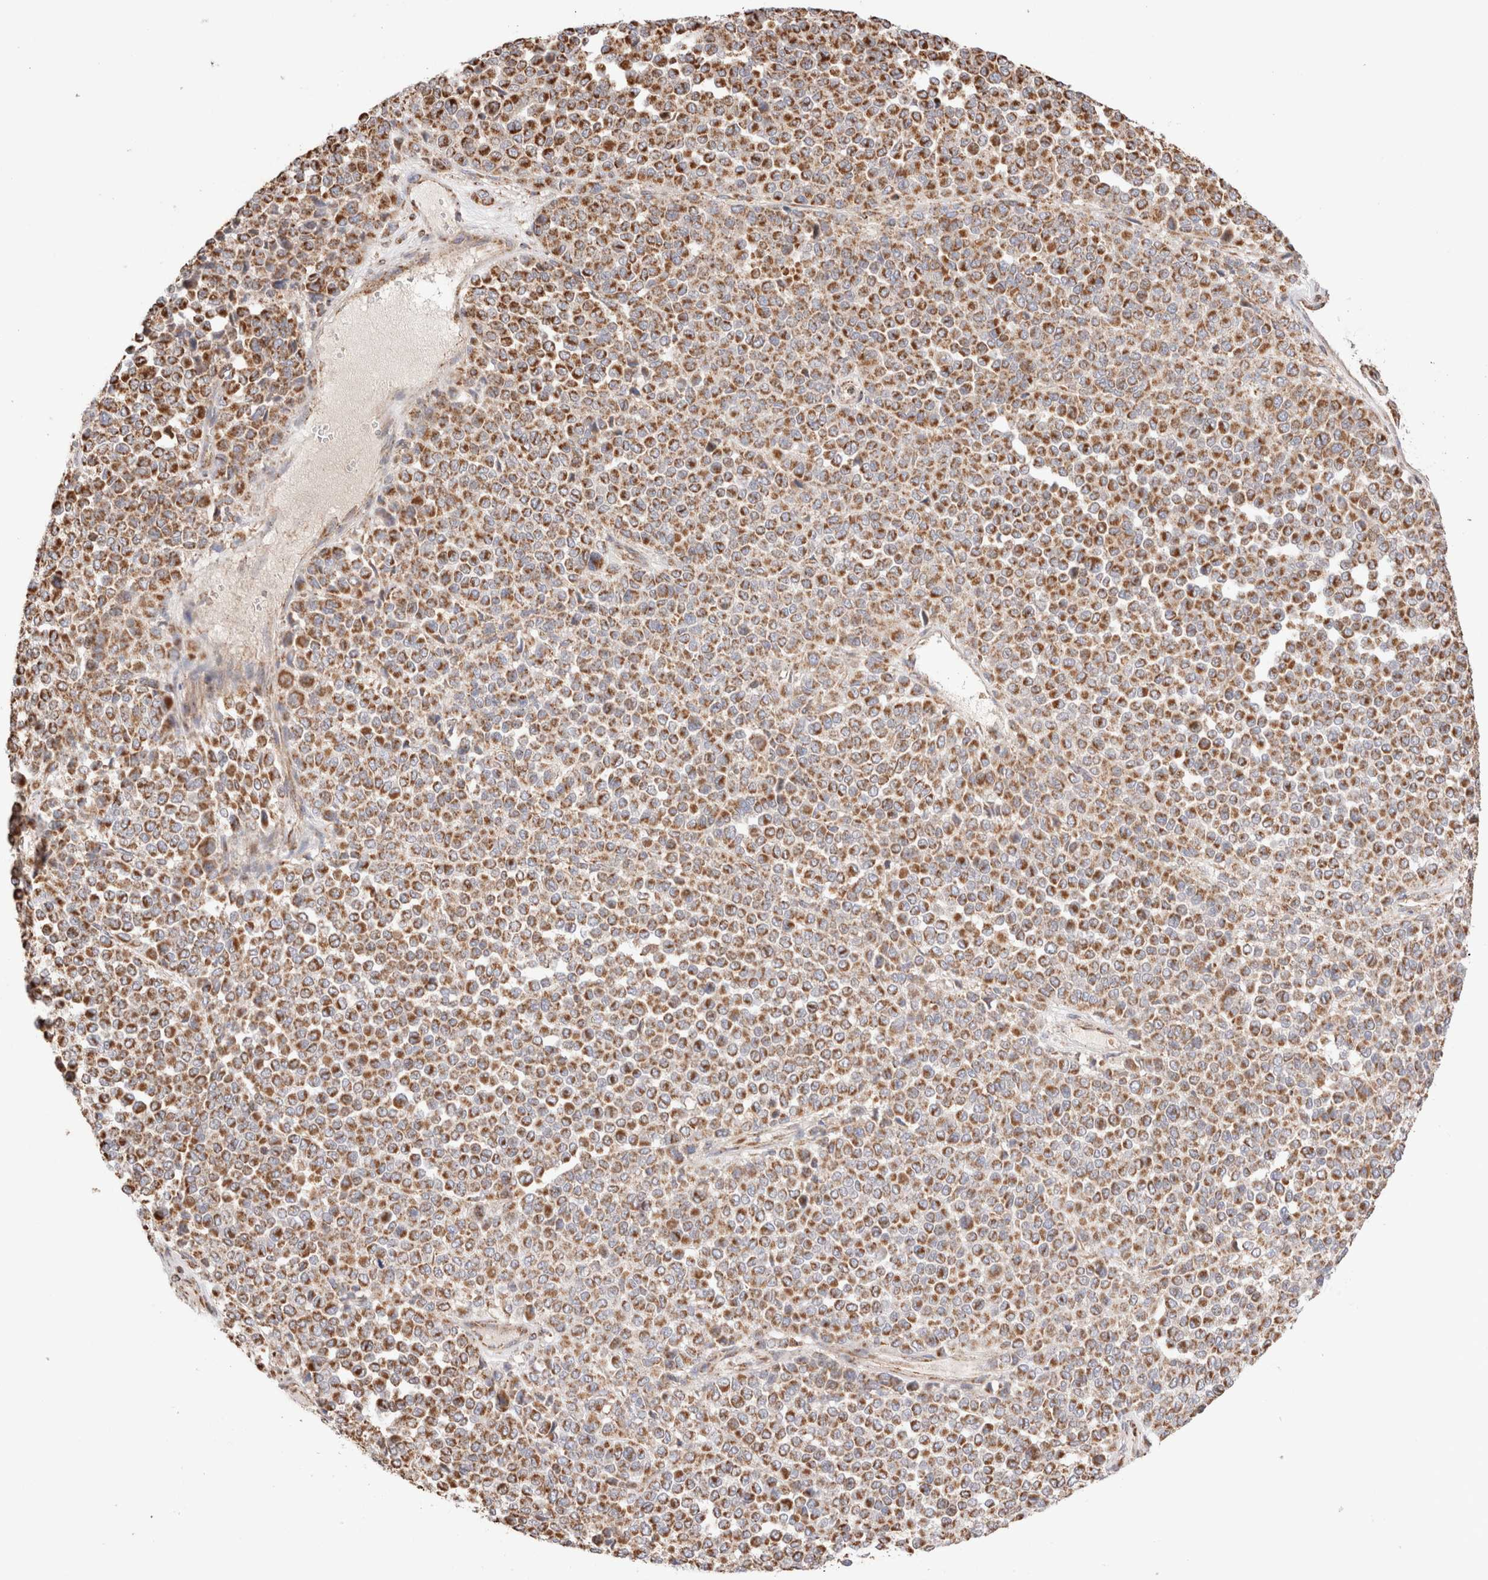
{"staining": {"intensity": "moderate", "quantity": ">75%", "location": "cytoplasmic/membranous"}, "tissue": "melanoma", "cell_type": "Tumor cells", "image_type": "cancer", "snomed": [{"axis": "morphology", "description": "Malignant melanoma, Metastatic site"}, {"axis": "topography", "description": "Pancreas"}], "caption": "IHC (DAB) staining of malignant melanoma (metastatic site) reveals moderate cytoplasmic/membranous protein staining in about >75% of tumor cells. (IHC, brightfield microscopy, high magnification).", "gene": "TMPPE", "patient": {"sex": "female", "age": 30}}